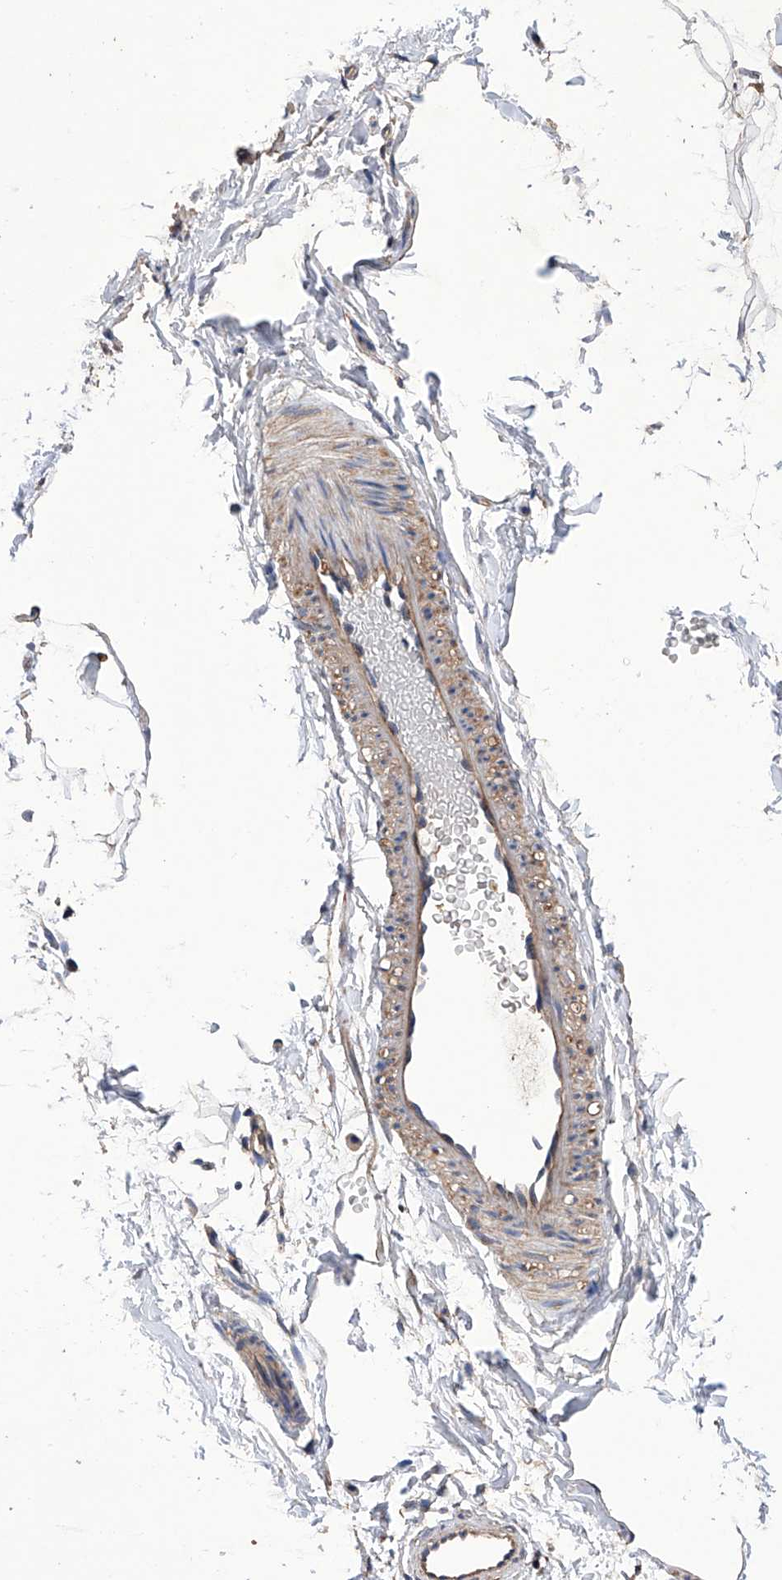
{"staining": {"intensity": "weak", "quantity": "25%-75%", "location": "cytoplasmic/membranous"}, "tissue": "adipose tissue", "cell_type": "Adipocytes", "image_type": "normal", "snomed": [{"axis": "morphology", "description": "Normal tissue, NOS"}, {"axis": "topography", "description": "Breast"}], "caption": "Normal adipose tissue was stained to show a protein in brown. There is low levels of weak cytoplasmic/membranous expression in approximately 25%-75% of adipocytes. (DAB = brown stain, brightfield microscopy at high magnification).", "gene": "EFCAB2", "patient": {"sex": "female", "age": 23}}